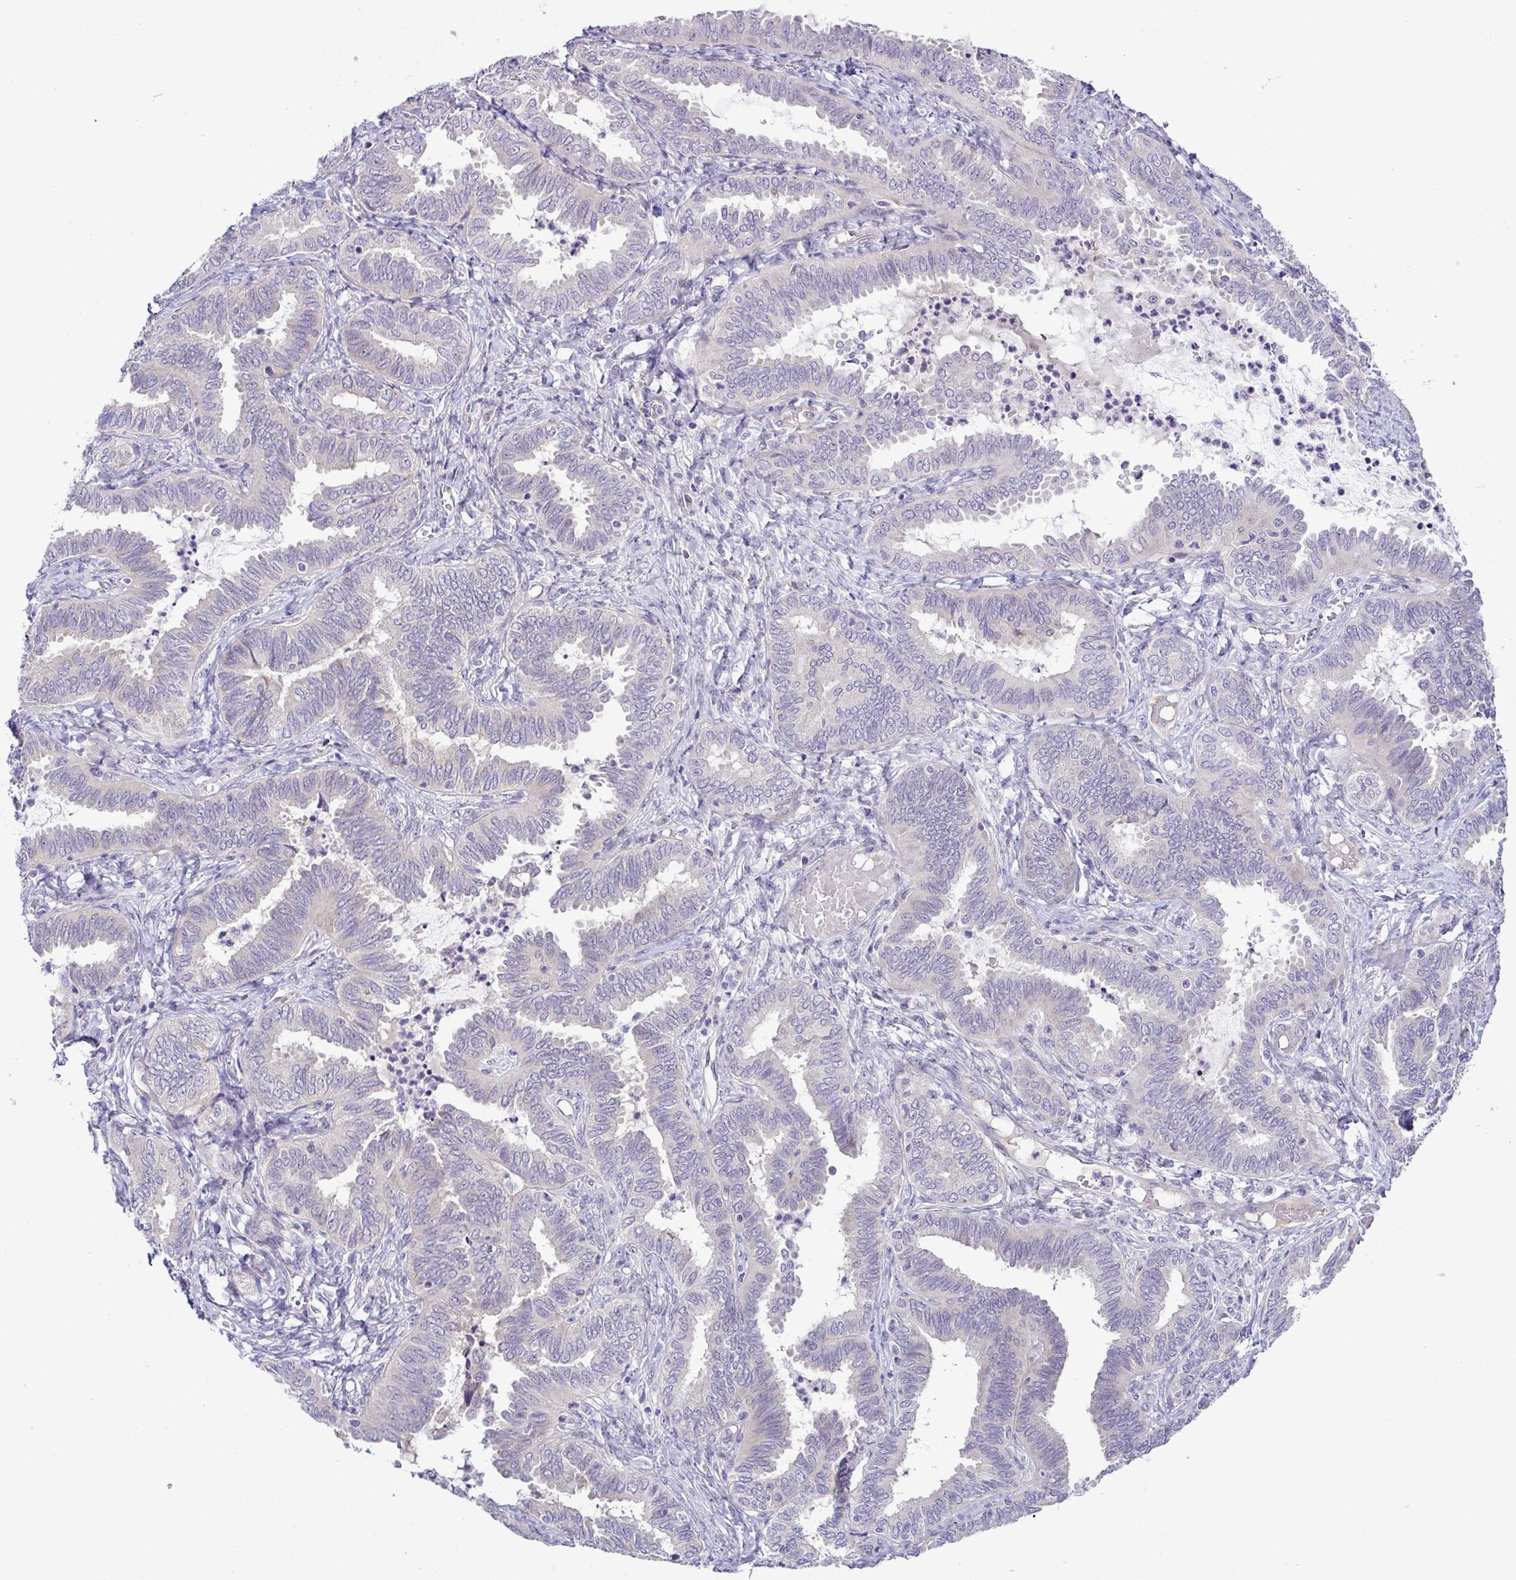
{"staining": {"intensity": "negative", "quantity": "none", "location": "none"}, "tissue": "ovarian cancer", "cell_type": "Tumor cells", "image_type": "cancer", "snomed": [{"axis": "morphology", "description": "Carcinoma, endometroid"}, {"axis": "topography", "description": "Ovary"}], "caption": "Photomicrograph shows no protein expression in tumor cells of endometroid carcinoma (ovarian) tissue.", "gene": "SYNPO2L", "patient": {"sex": "female", "age": 70}}